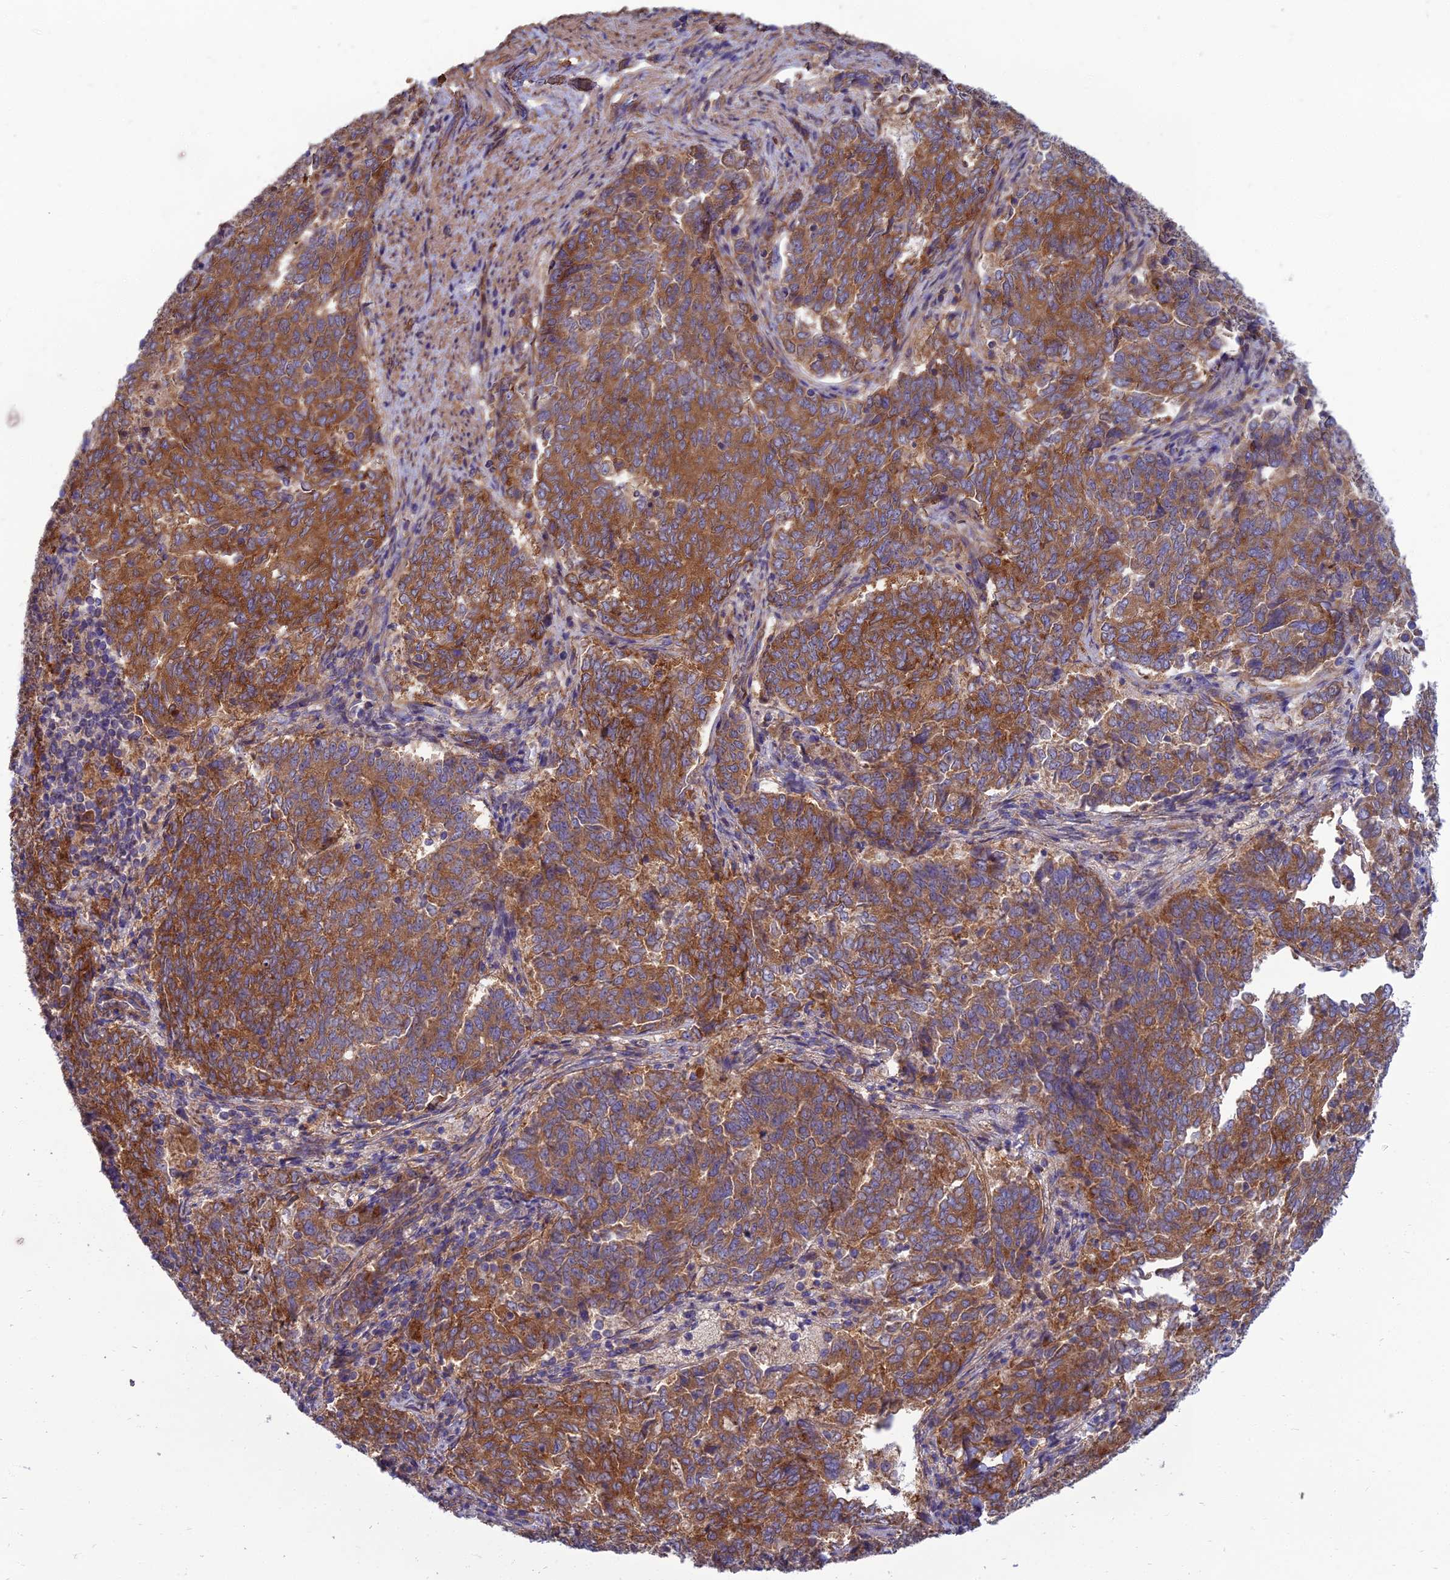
{"staining": {"intensity": "moderate", "quantity": ">75%", "location": "cytoplasmic/membranous"}, "tissue": "endometrial cancer", "cell_type": "Tumor cells", "image_type": "cancer", "snomed": [{"axis": "morphology", "description": "Adenocarcinoma, NOS"}, {"axis": "topography", "description": "Endometrium"}], "caption": "Endometrial adenocarcinoma stained for a protein (brown) shows moderate cytoplasmic/membranous positive expression in about >75% of tumor cells.", "gene": "WDR24", "patient": {"sex": "female", "age": 80}}